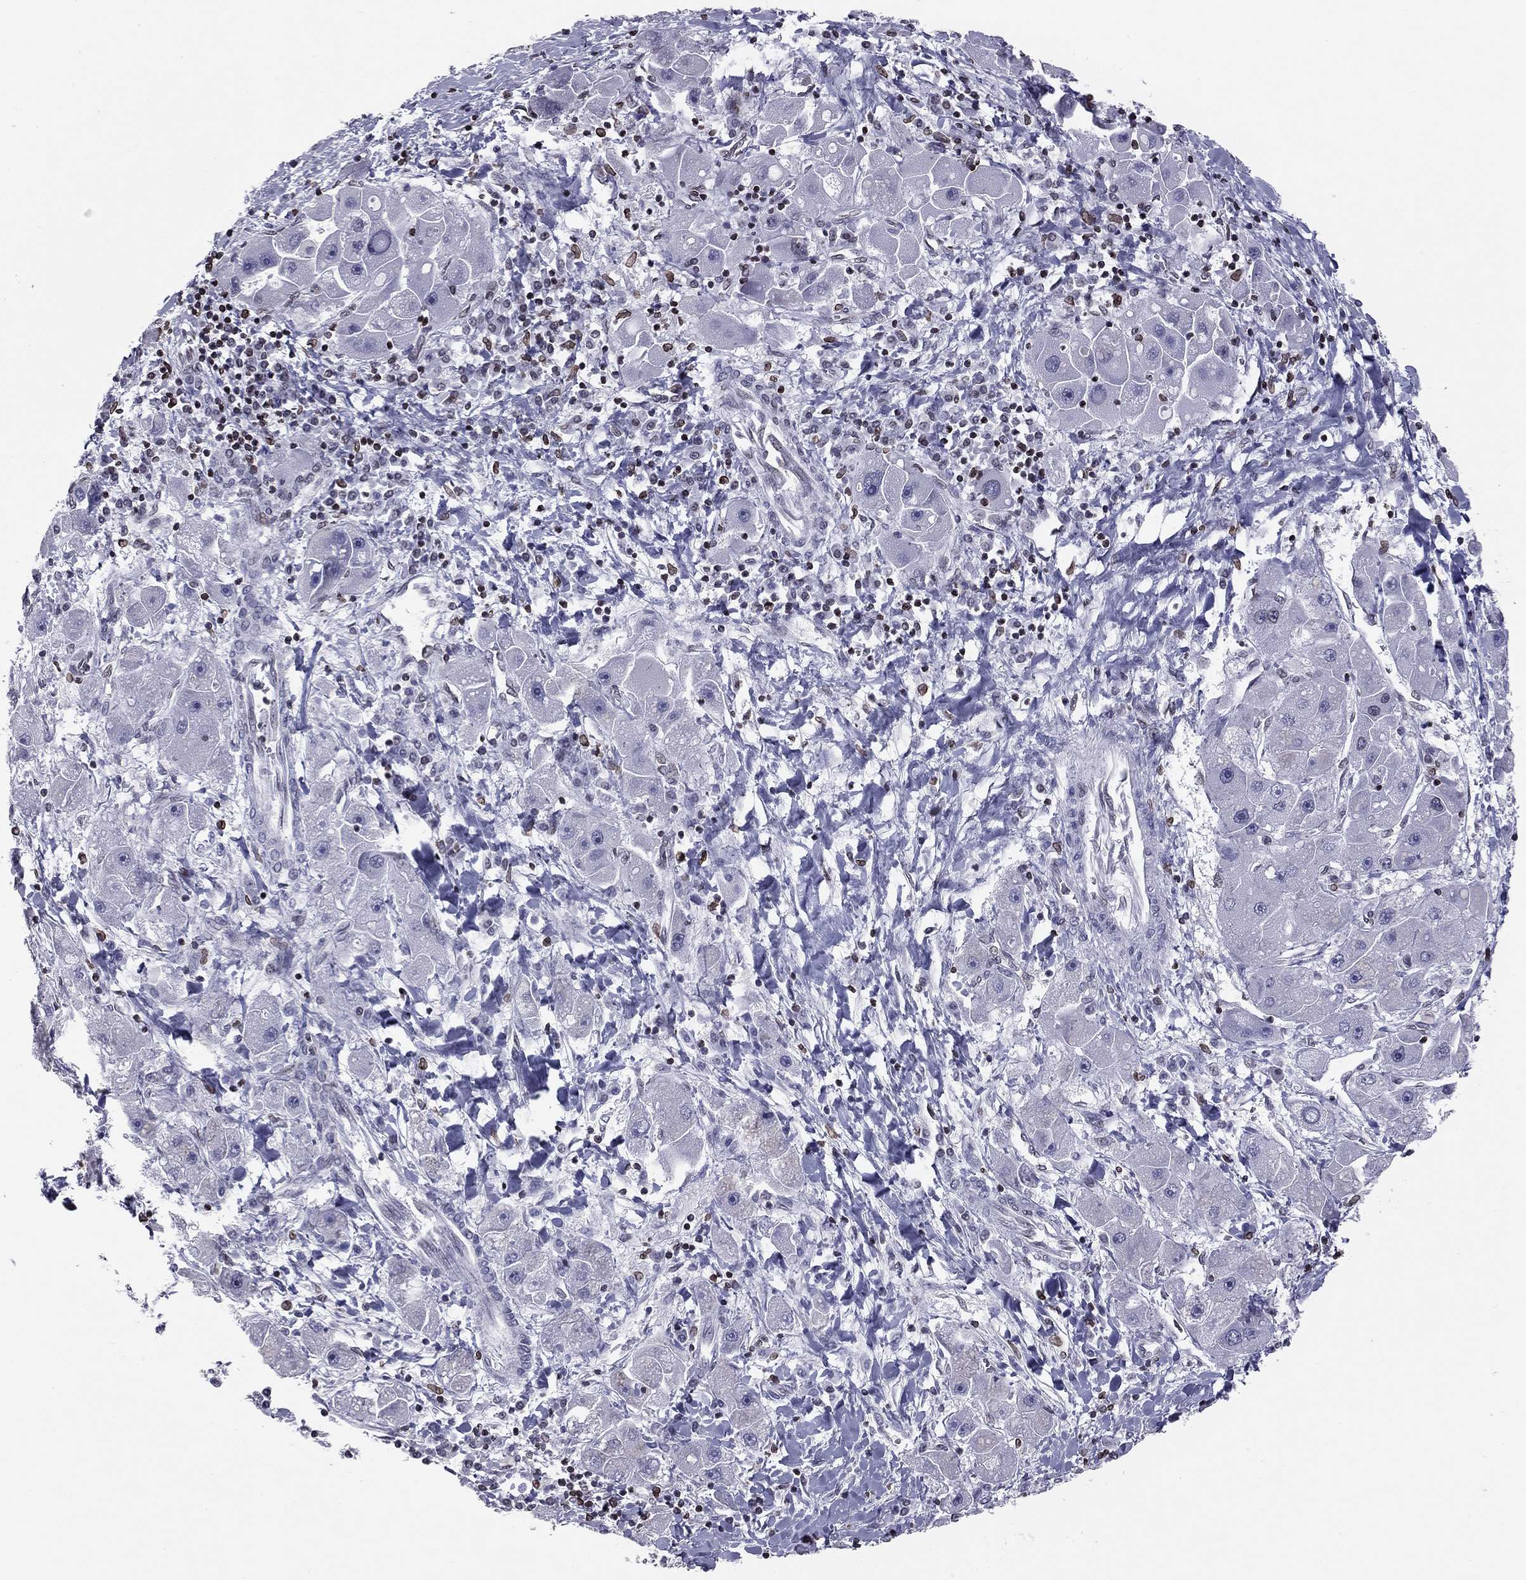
{"staining": {"intensity": "negative", "quantity": "none", "location": "none"}, "tissue": "liver cancer", "cell_type": "Tumor cells", "image_type": "cancer", "snomed": [{"axis": "morphology", "description": "Carcinoma, Hepatocellular, NOS"}, {"axis": "topography", "description": "Liver"}], "caption": "High power microscopy micrograph of an IHC micrograph of liver cancer, revealing no significant expression in tumor cells.", "gene": "ESPL1", "patient": {"sex": "male", "age": 24}}